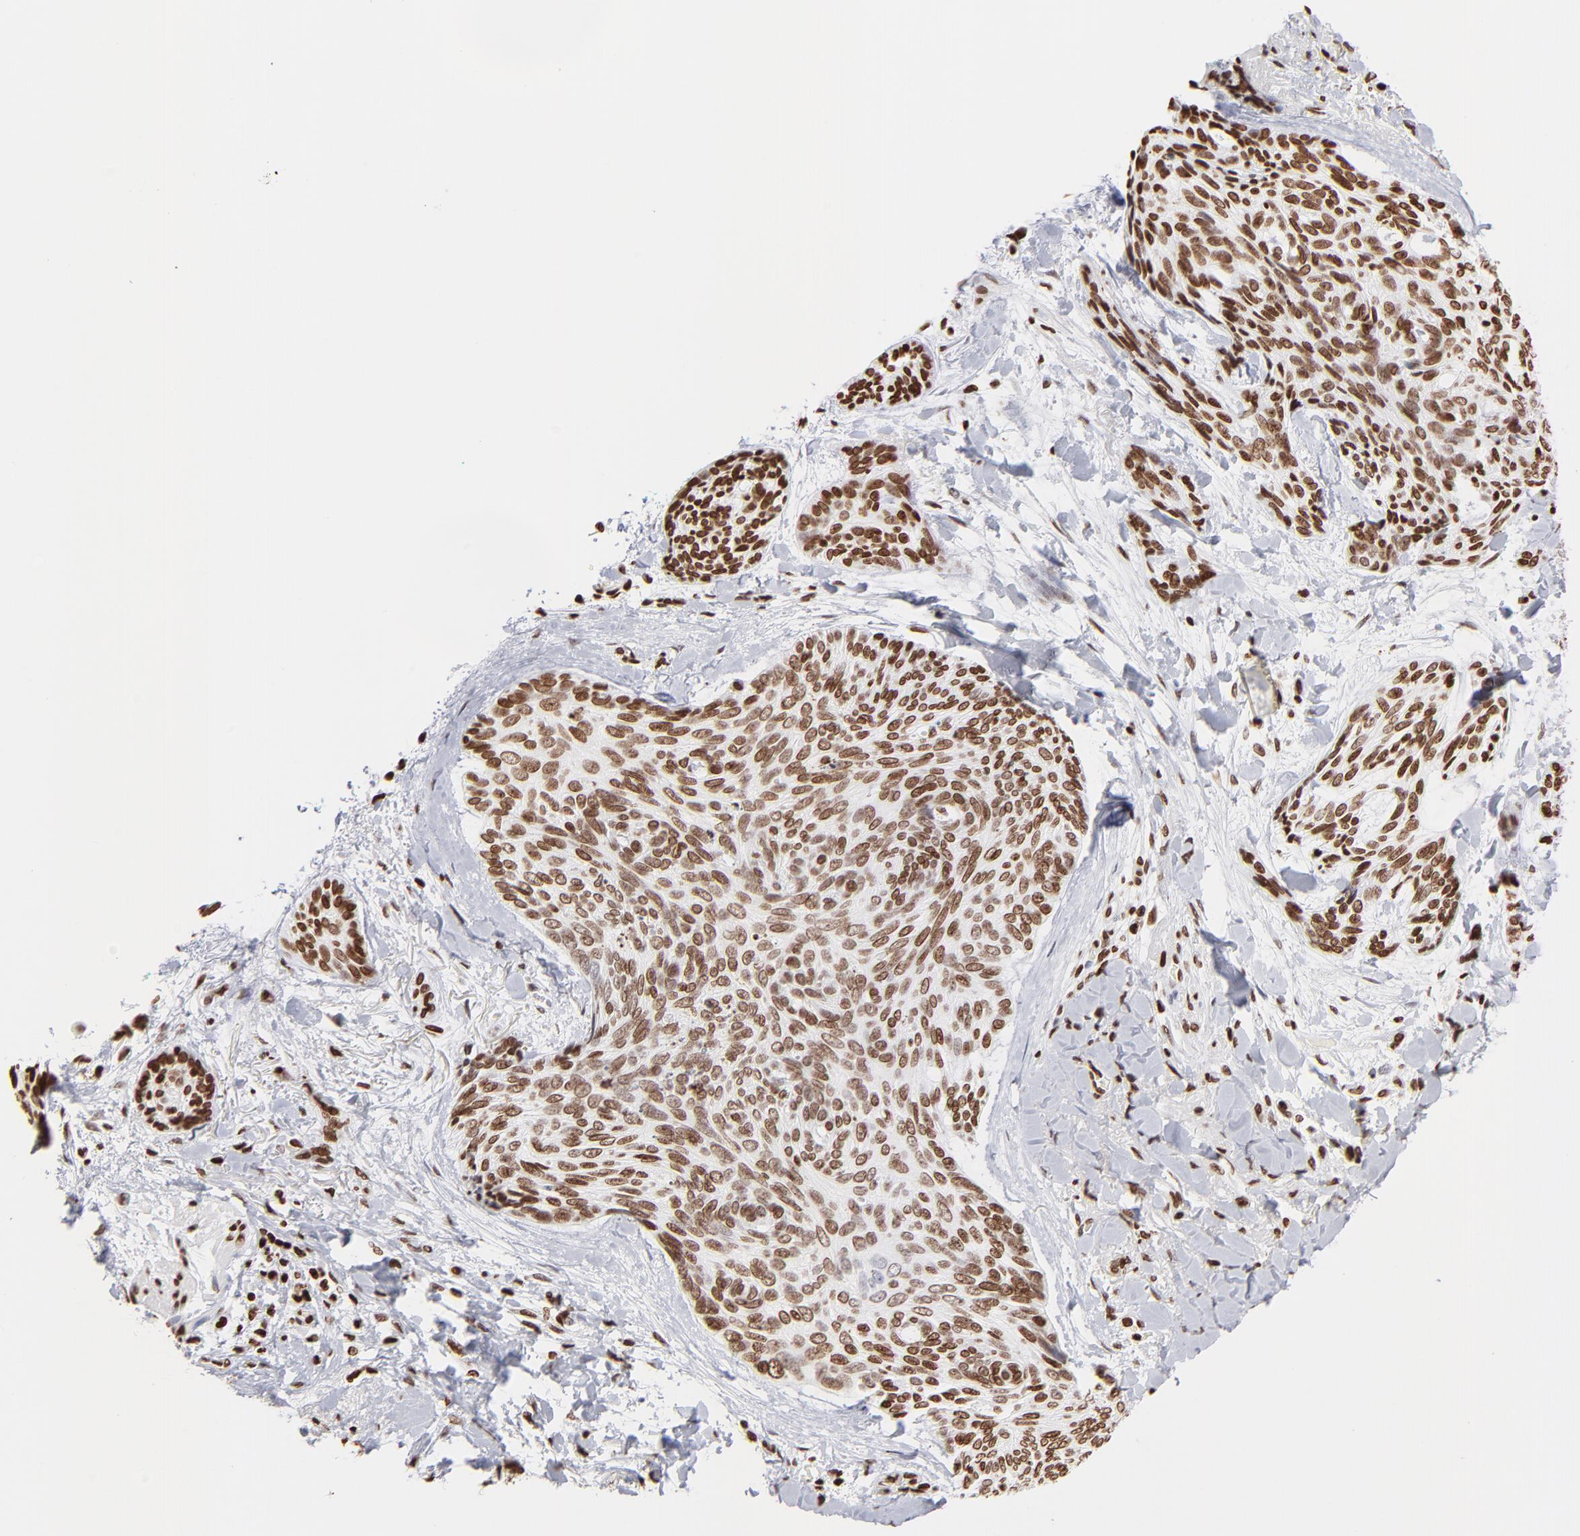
{"staining": {"intensity": "strong", "quantity": ">75%", "location": "nuclear"}, "tissue": "skin cancer", "cell_type": "Tumor cells", "image_type": "cancer", "snomed": [{"axis": "morphology", "description": "Normal tissue, NOS"}, {"axis": "morphology", "description": "Basal cell carcinoma"}, {"axis": "topography", "description": "Skin"}], "caption": "Approximately >75% of tumor cells in skin basal cell carcinoma demonstrate strong nuclear protein staining as visualized by brown immunohistochemical staining.", "gene": "RTL4", "patient": {"sex": "female", "age": 71}}